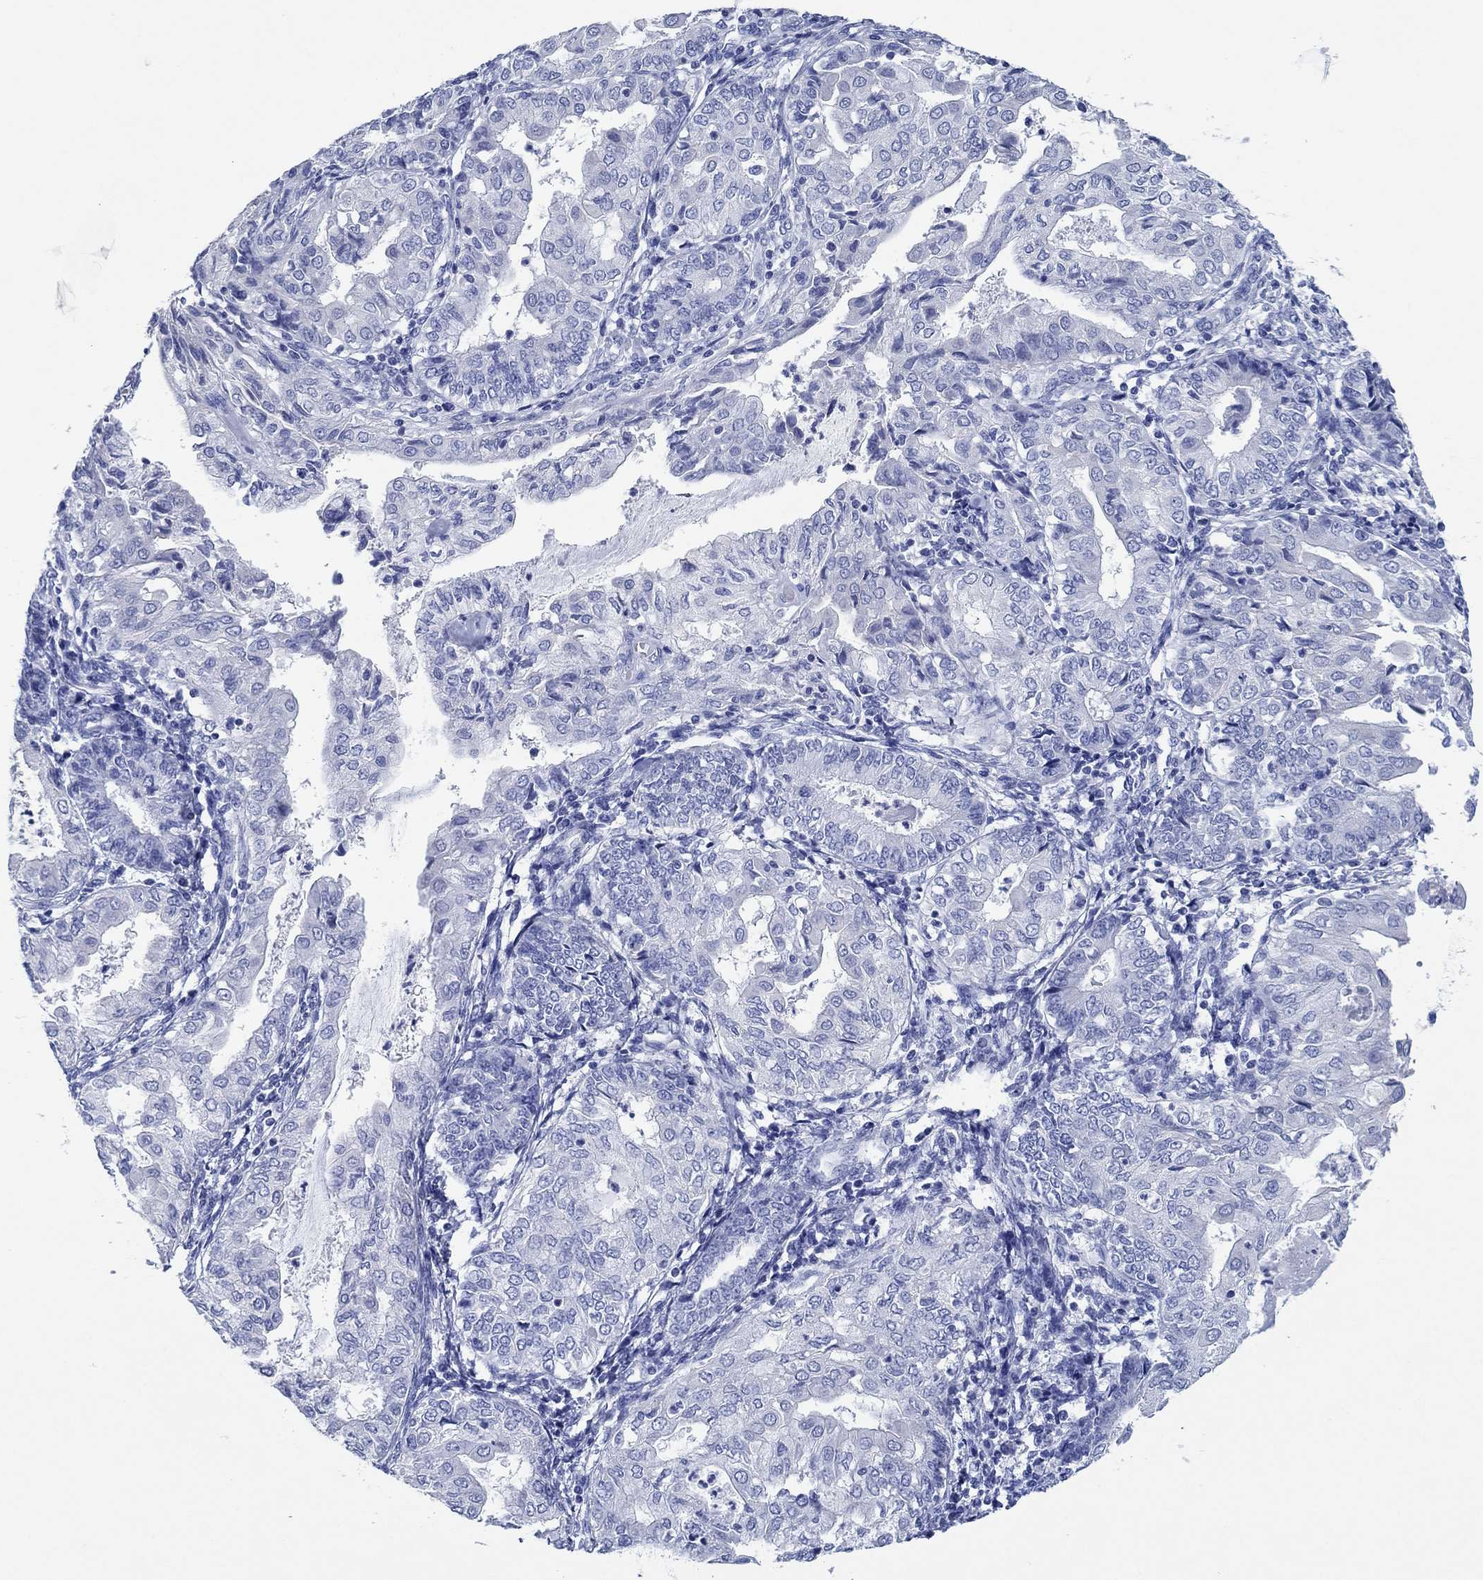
{"staining": {"intensity": "negative", "quantity": "none", "location": "none"}, "tissue": "endometrial cancer", "cell_type": "Tumor cells", "image_type": "cancer", "snomed": [{"axis": "morphology", "description": "Adenocarcinoma, NOS"}, {"axis": "topography", "description": "Endometrium"}], "caption": "High power microscopy image of an immunohistochemistry histopathology image of endometrial adenocarcinoma, revealing no significant staining in tumor cells. The staining is performed using DAB brown chromogen with nuclei counter-stained in using hematoxylin.", "gene": "HCRT", "patient": {"sex": "female", "age": 68}}